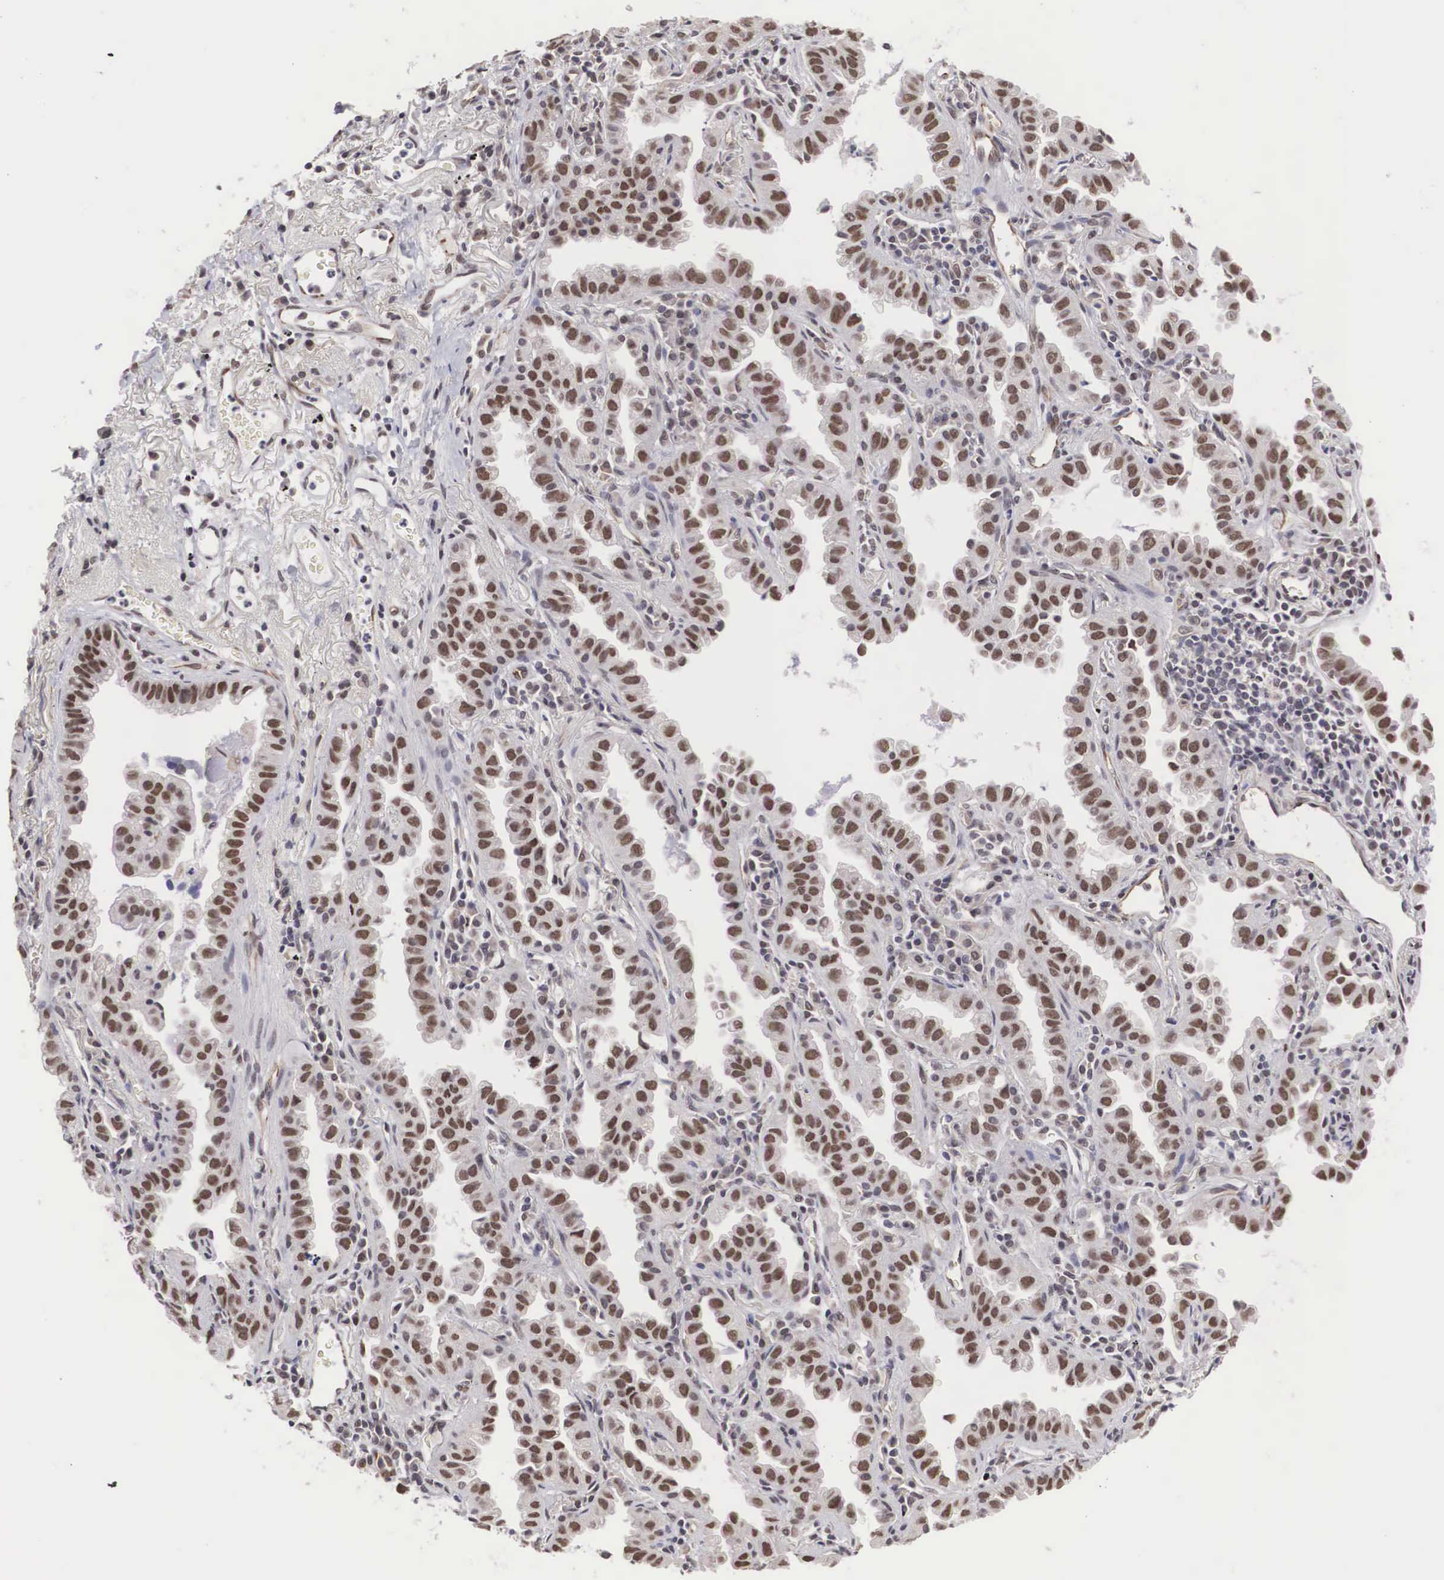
{"staining": {"intensity": "moderate", "quantity": ">75%", "location": "nuclear"}, "tissue": "lung cancer", "cell_type": "Tumor cells", "image_type": "cancer", "snomed": [{"axis": "morphology", "description": "Adenocarcinoma, NOS"}, {"axis": "topography", "description": "Lung"}], "caption": "An image of adenocarcinoma (lung) stained for a protein shows moderate nuclear brown staining in tumor cells.", "gene": "MORC2", "patient": {"sex": "female", "age": 50}}